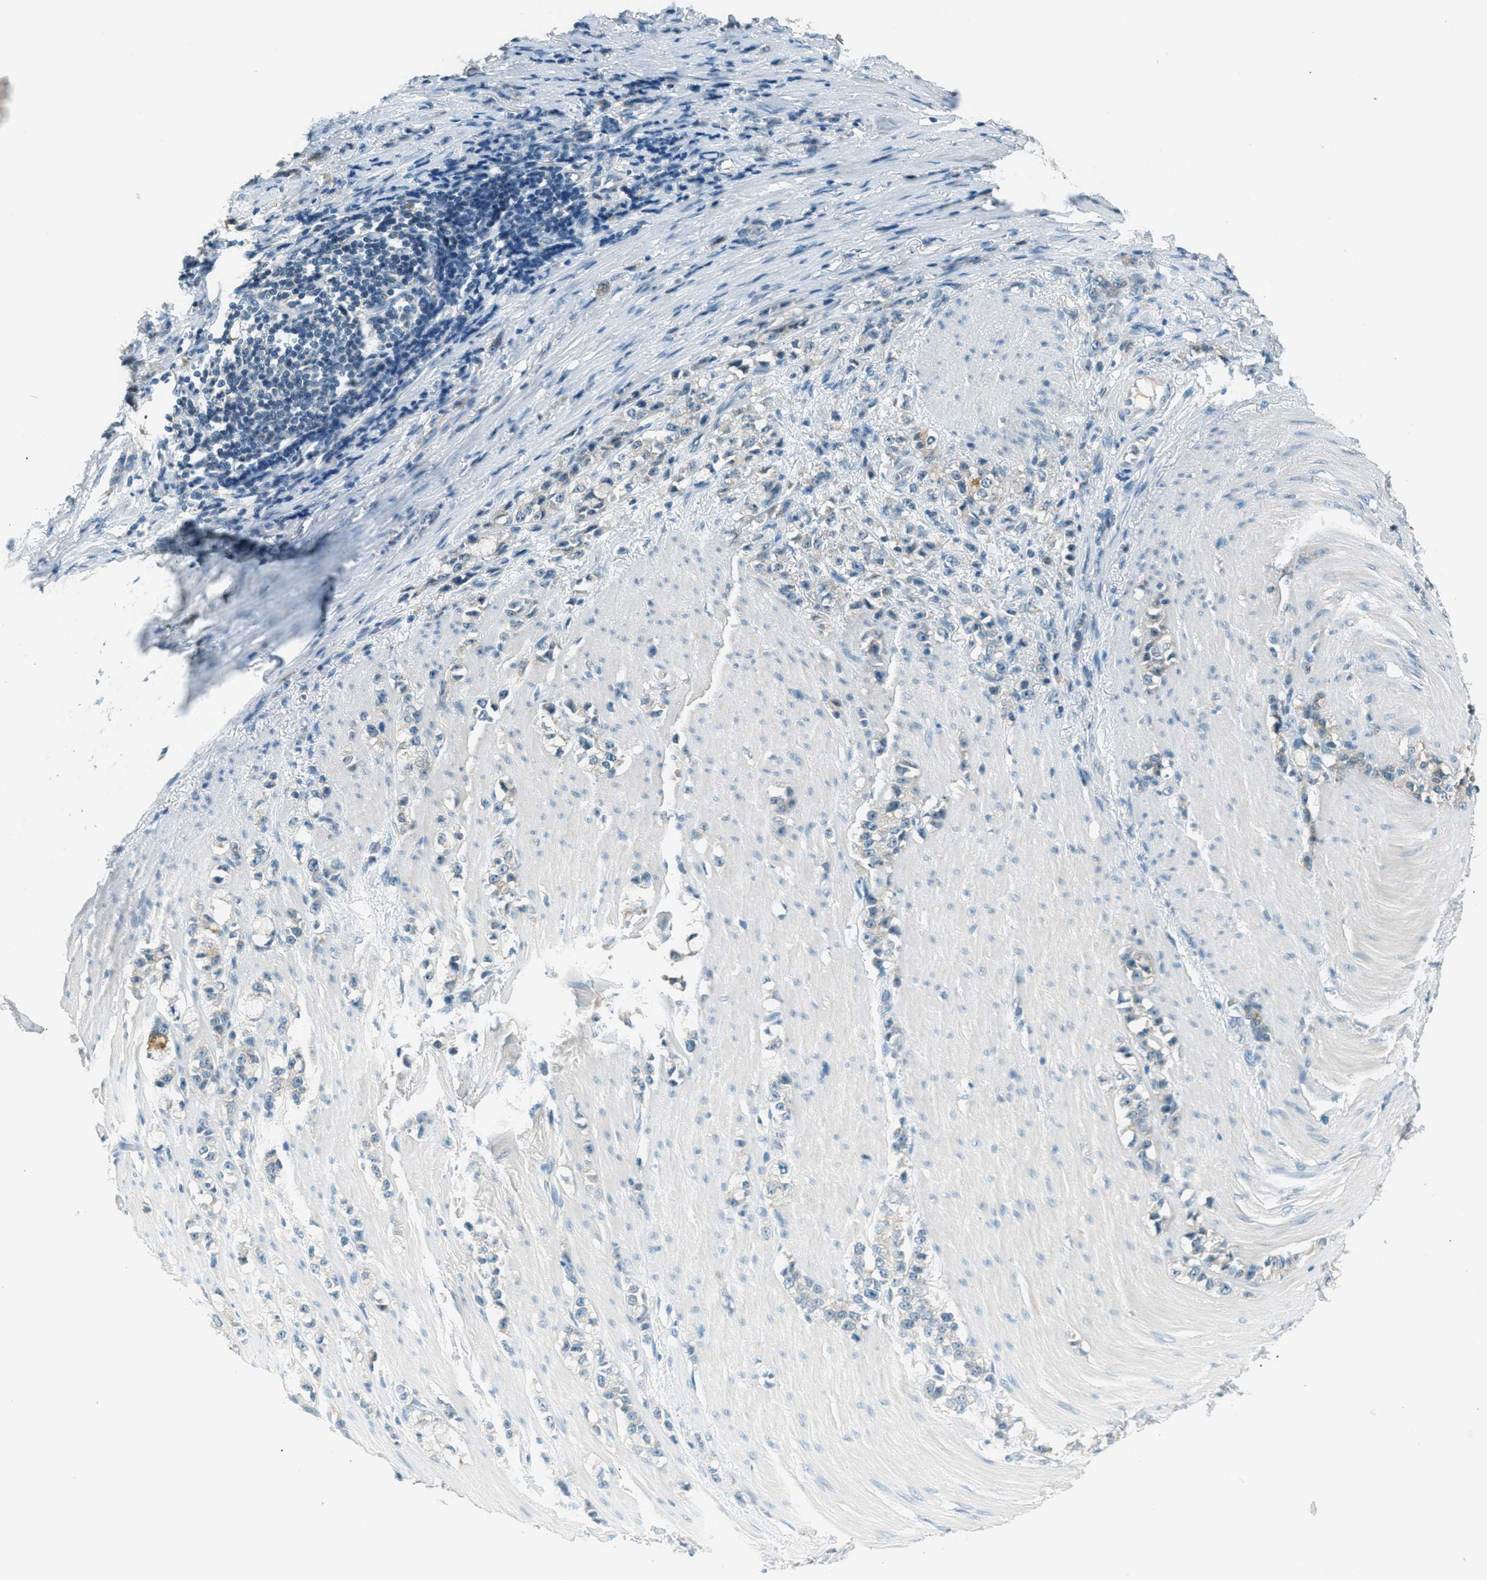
{"staining": {"intensity": "weak", "quantity": "<25%", "location": "cytoplasmic/membranous"}, "tissue": "stomach cancer", "cell_type": "Tumor cells", "image_type": "cancer", "snomed": [{"axis": "morphology", "description": "Adenocarcinoma, NOS"}, {"axis": "topography", "description": "Stomach, lower"}], "caption": "Tumor cells are negative for brown protein staining in stomach cancer (adenocarcinoma).", "gene": "MSLN", "patient": {"sex": "male", "age": 88}}